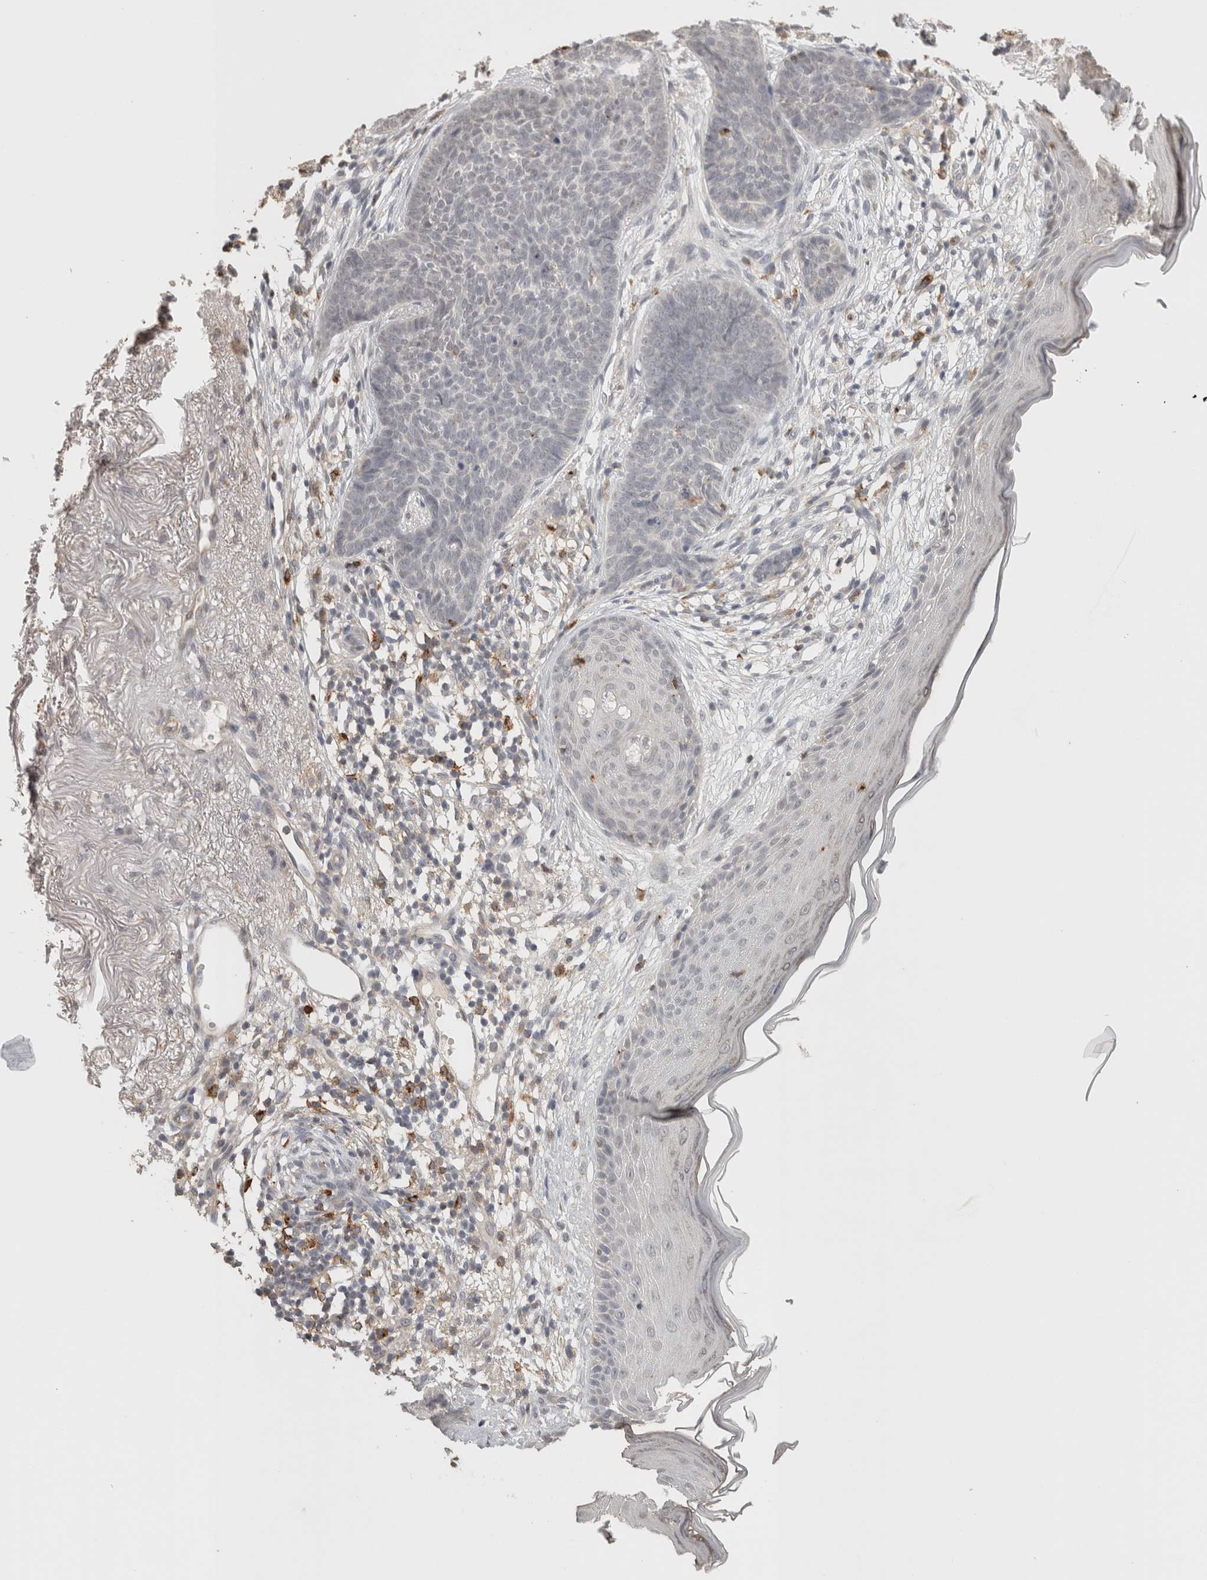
{"staining": {"intensity": "negative", "quantity": "none", "location": "none"}, "tissue": "skin cancer", "cell_type": "Tumor cells", "image_type": "cancer", "snomed": [{"axis": "morphology", "description": "Basal cell carcinoma"}, {"axis": "topography", "description": "Skin"}], "caption": "Immunohistochemistry (IHC) micrograph of neoplastic tissue: human skin cancer (basal cell carcinoma) stained with DAB (3,3'-diaminobenzidine) reveals no significant protein staining in tumor cells. (Stains: DAB (3,3'-diaminobenzidine) immunohistochemistry with hematoxylin counter stain, Microscopy: brightfield microscopy at high magnification).", "gene": "HAVCR2", "patient": {"sex": "female", "age": 70}}